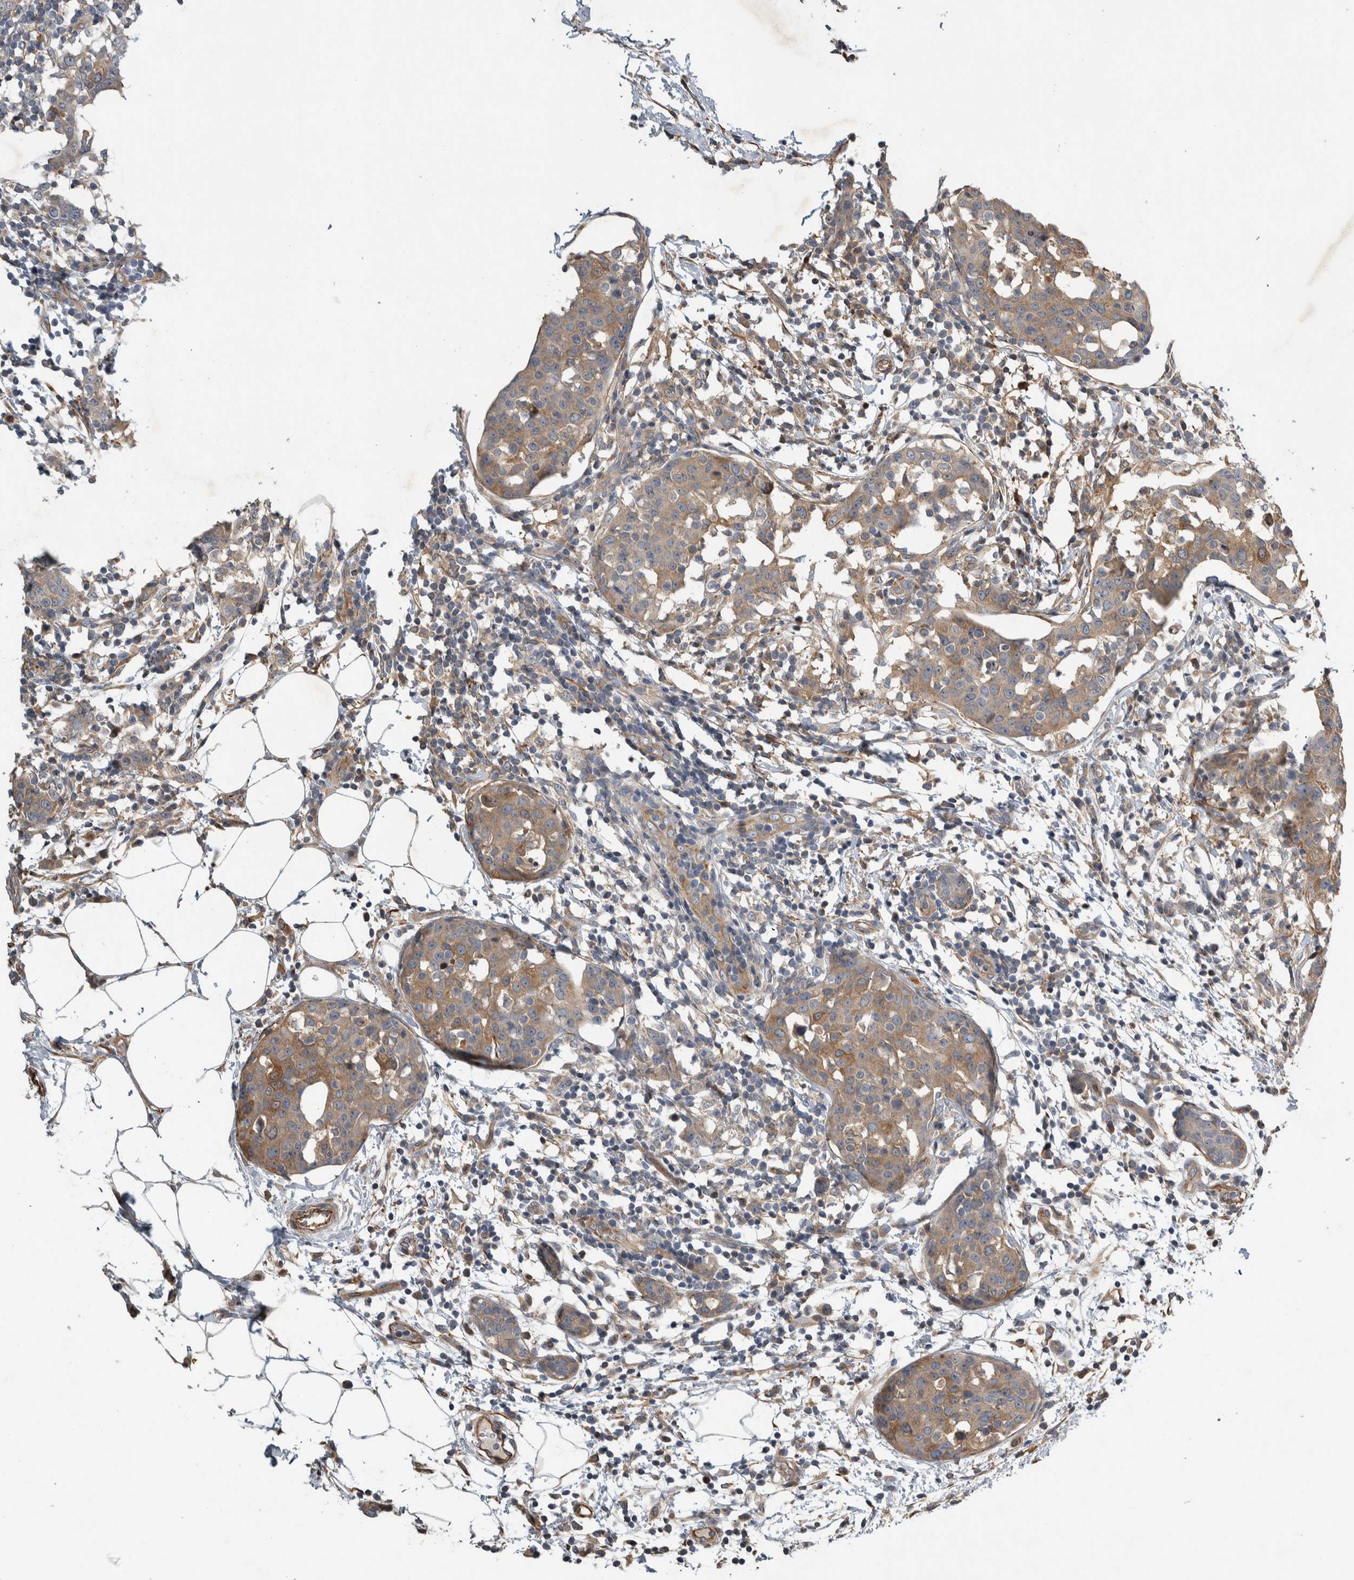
{"staining": {"intensity": "moderate", "quantity": ">75%", "location": "cytoplasmic/membranous"}, "tissue": "breast cancer", "cell_type": "Tumor cells", "image_type": "cancer", "snomed": [{"axis": "morphology", "description": "Normal tissue, NOS"}, {"axis": "morphology", "description": "Duct carcinoma"}, {"axis": "topography", "description": "Breast"}], "caption": "The micrograph demonstrates a brown stain indicating the presence of a protein in the cytoplasmic/membranous of tumor cells in breast cancer. (DAB IHC with brightfield microscopy, high magnification).", "gene": "NT5C2", "patient": {"sex": "female", "age": 37}}